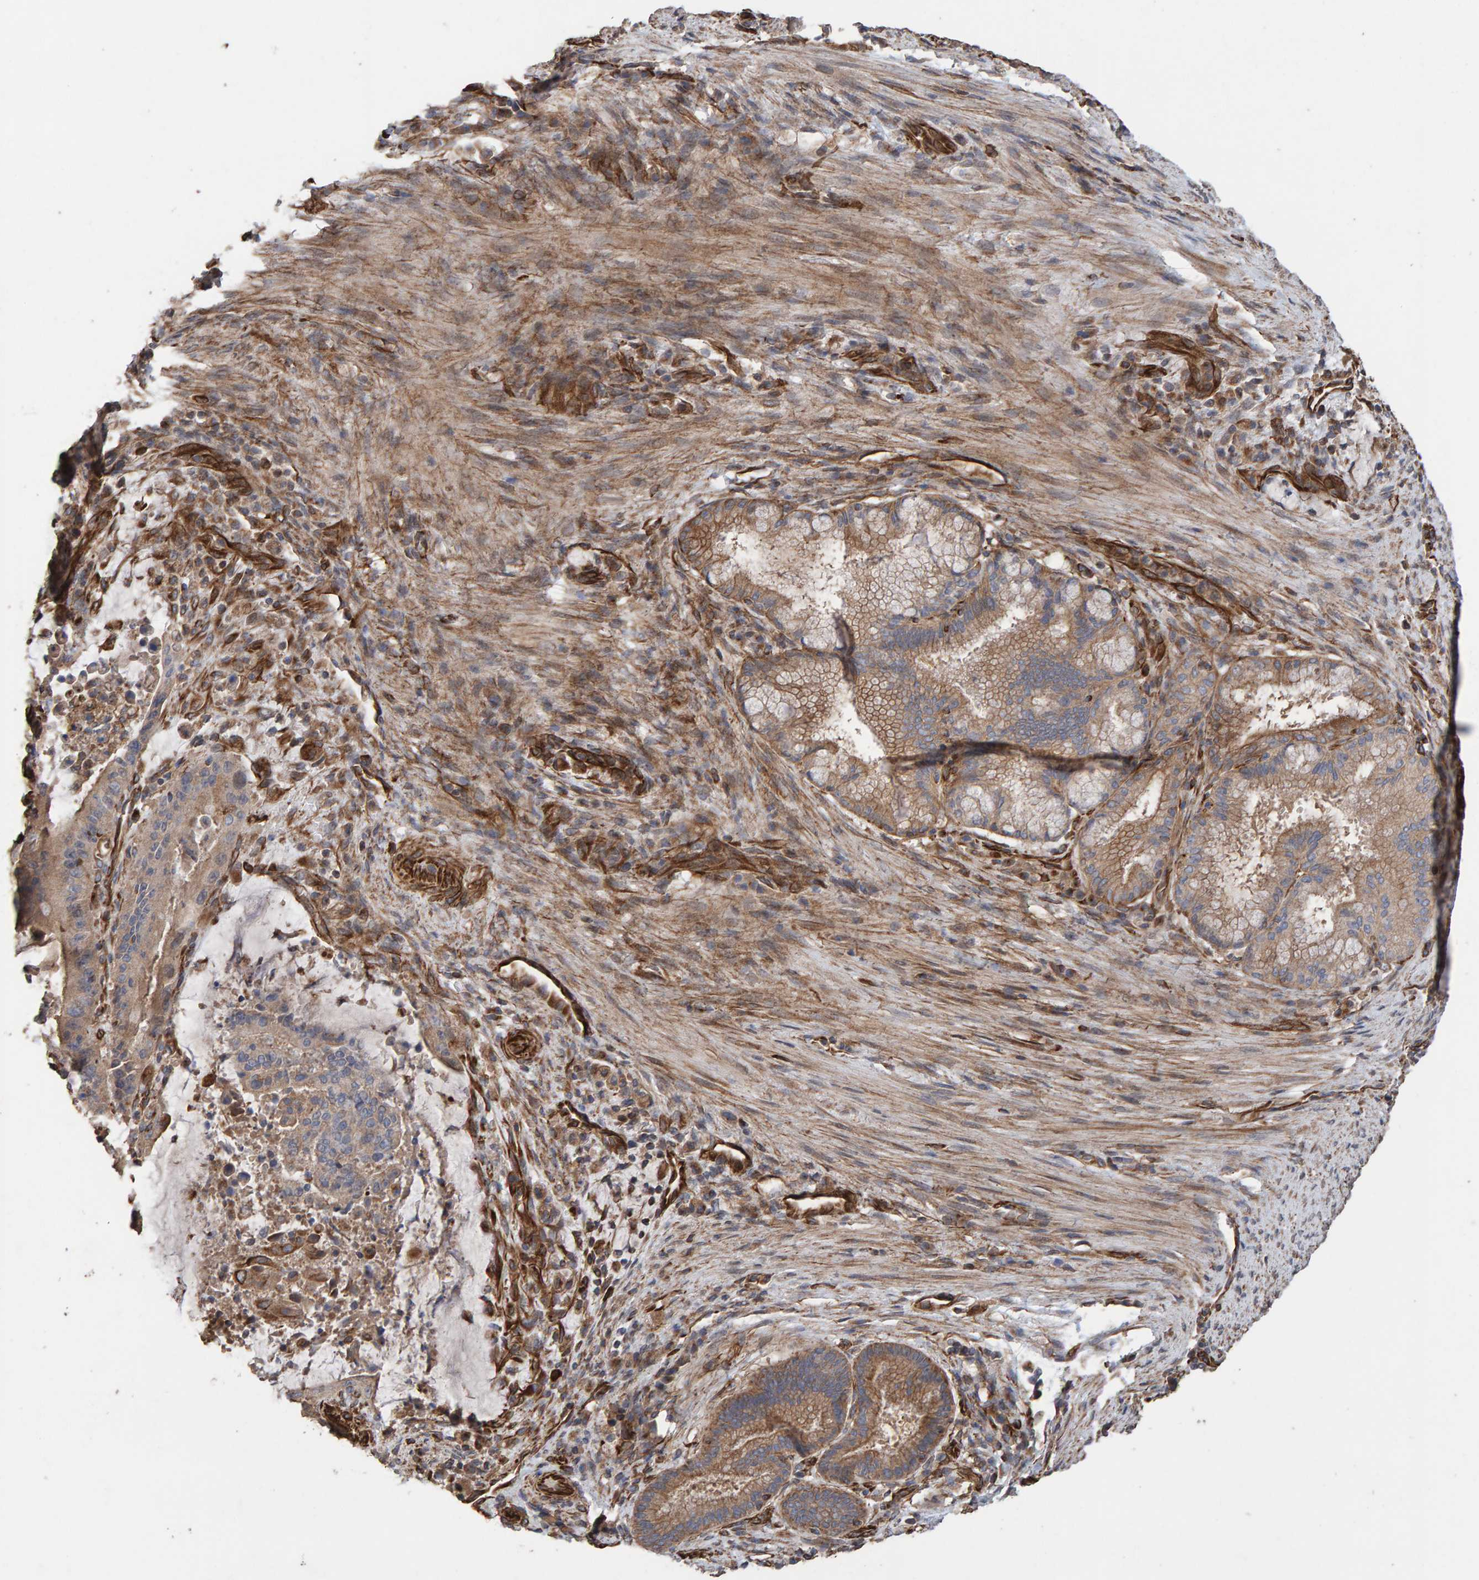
{"staining": {"intensity": "moderate", "quantity": ">75%", "location": "cytoplasmic/membranous"}, "tissue": "liver cancer", "cell_type": "Tumor cells", "image_type": "cancer", "snomed": [{"axis": "morphology", "description": "Normal tissue, NOS"}, {"axis": "morphology", "description": "Cholangiocarcinoma"}, {"axis": "topography", "description": "Liver"}, {"axis": "topography", "description": "Peripheral nerve tissue"}], "caption": "Immunohistochemistry (IHC) of human liver cancer (cholangiocarcinoma) exhibits medium levels of moderate cytoplasmic/membranous staining in about >75% of tumor cells.", "gene": "ZNF347", "patient": {"sex": "female", "age": 73}}